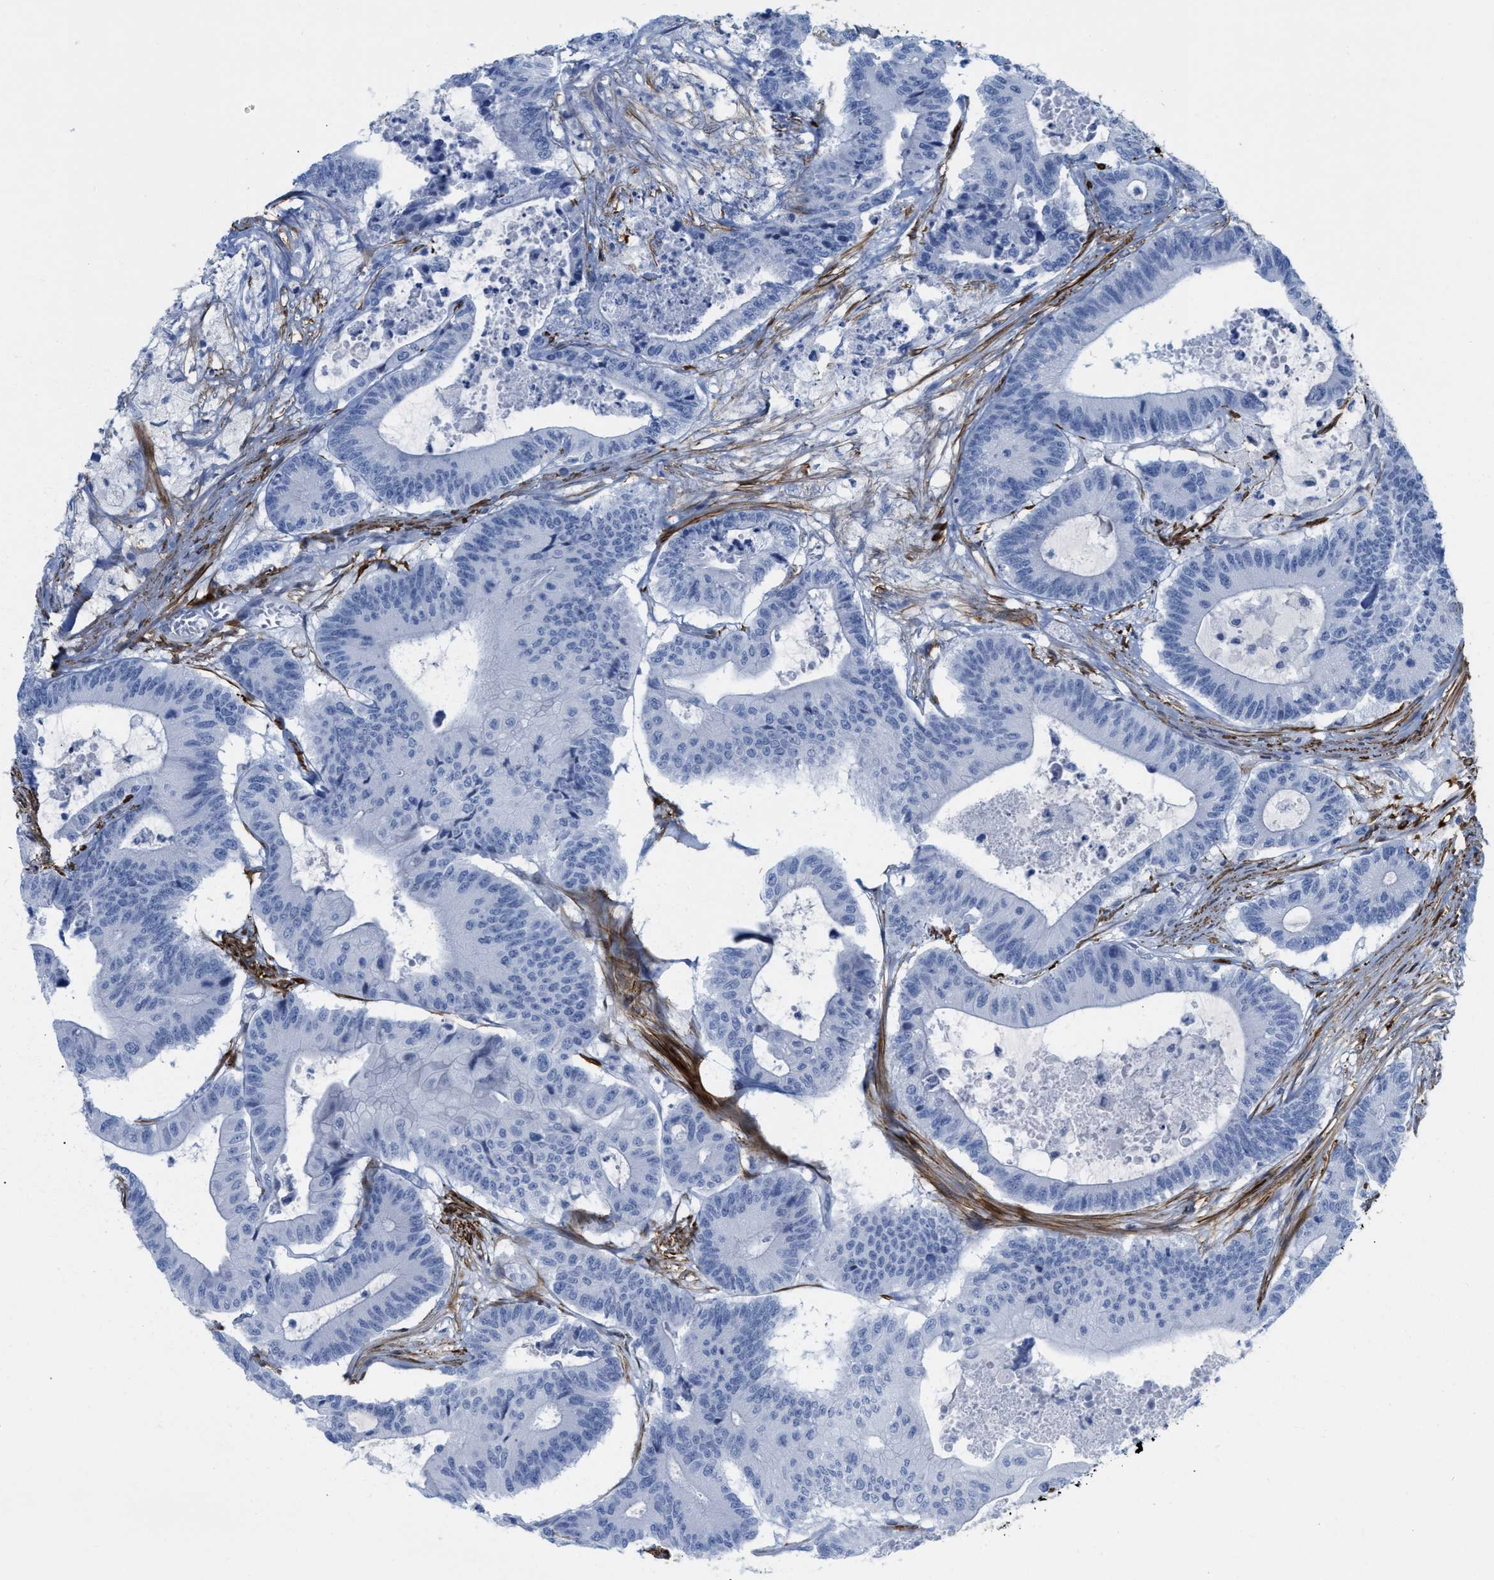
{"staining": {"intensity": "negative", "quantity": "none", "location": "none"}, "tissue": "colorectal cancer", "cell_type": "Tumor cells", "image_type": "cancer", "snomed": [{"axis": "morphology", "description": "Adenocarcinoma, NOS"}, {"axis": "topography", "description": "Colon"}], "caption": "The micrograph shows no significant positivity in tumor cells of colorectal cancer (adenocarcinoma).", "gene": "TAGLN", "patient": {"sex": "female", "age": 84}}